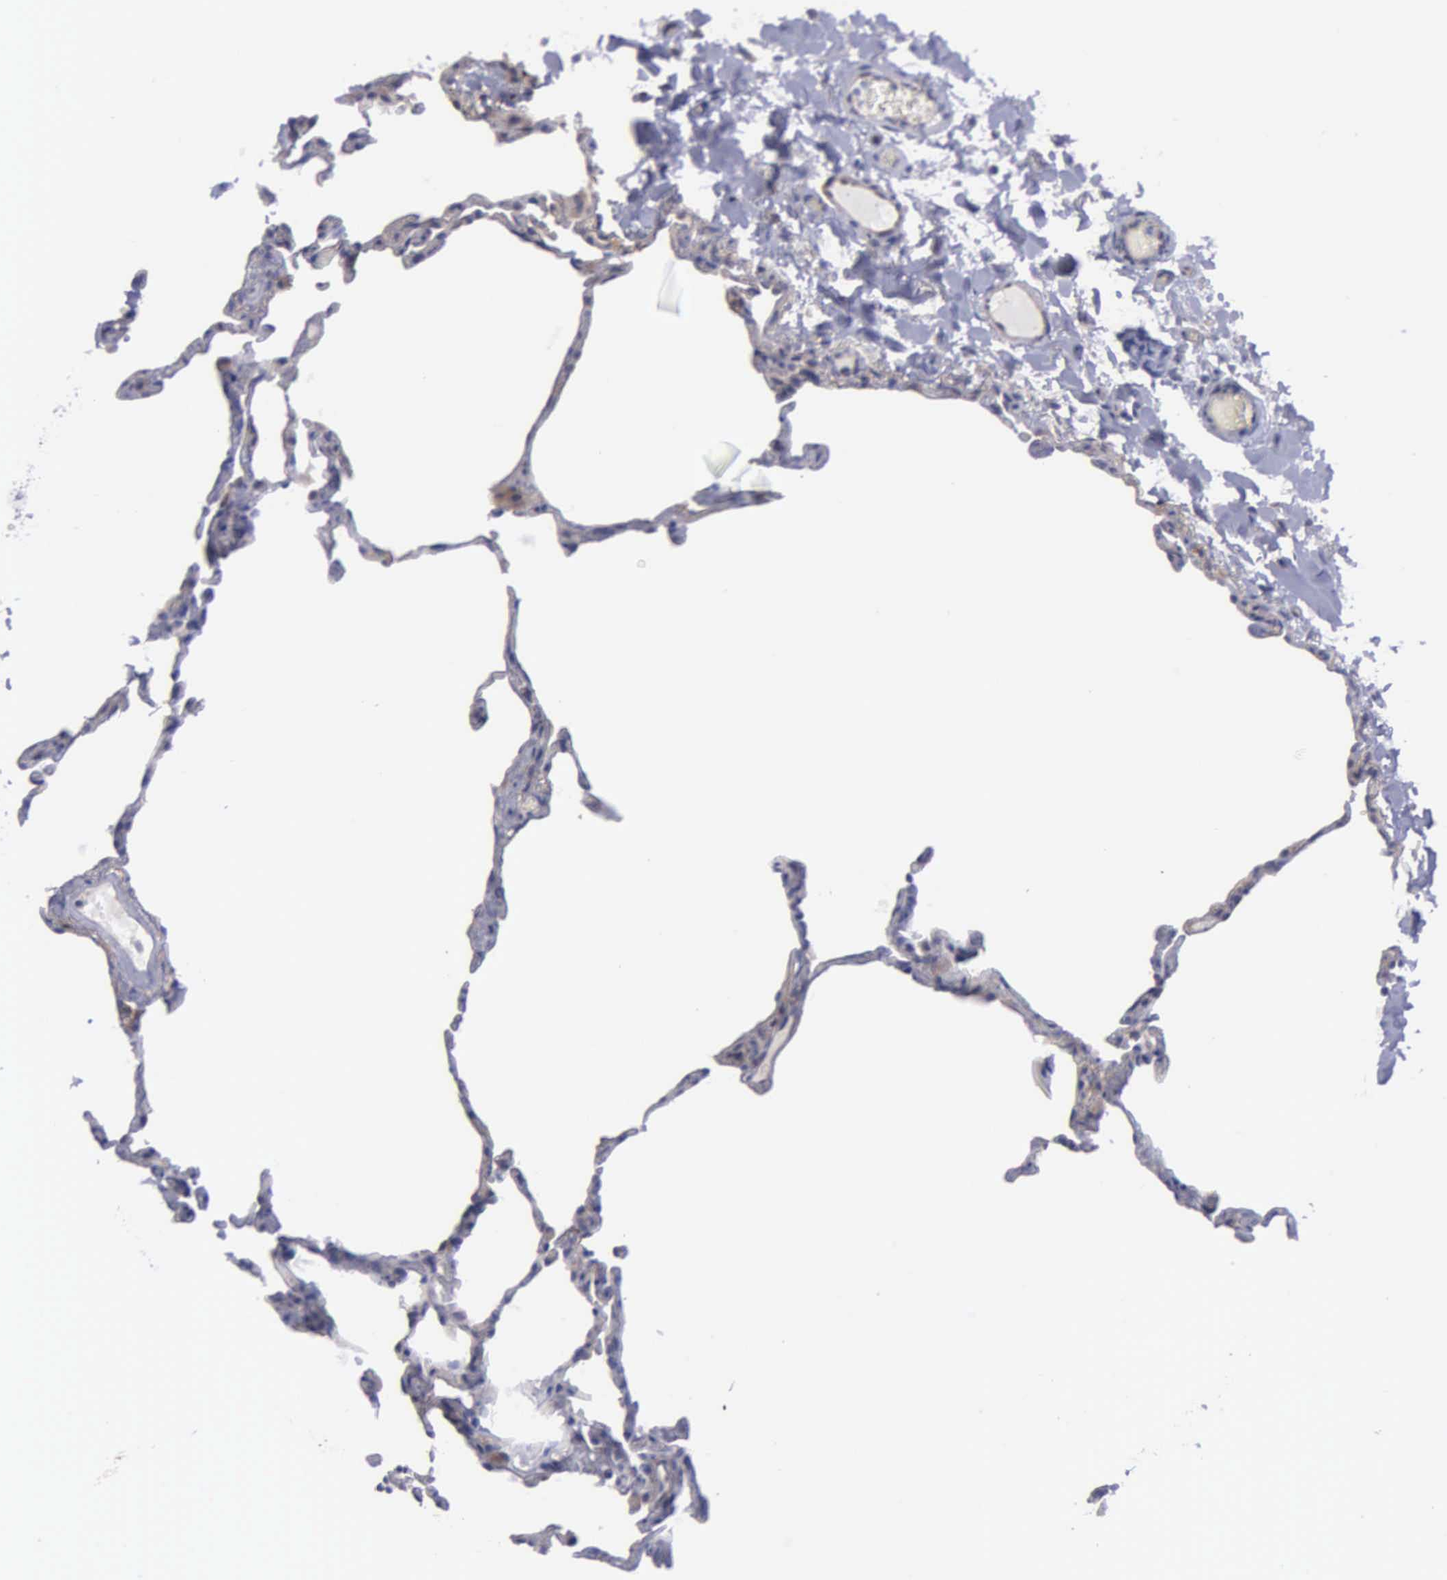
{"staining": {"intensity": "negative", "quantity": "none", "location": "none"}, "tissue": "lung", "cell_type": "Alveolar cells", "image_type": "normal", "snomed": [{"axis": "morphology", "description": "Normal tissue, NOS"}, {"axis": "topography", "description": "Lung"}], "caption": "This is a histopathology image of IHC staining of unremarkable lung, which shows no staining in alveolar cells.", "gene": "MICAL3", "patient": {"sex": "female", "age": 75}}